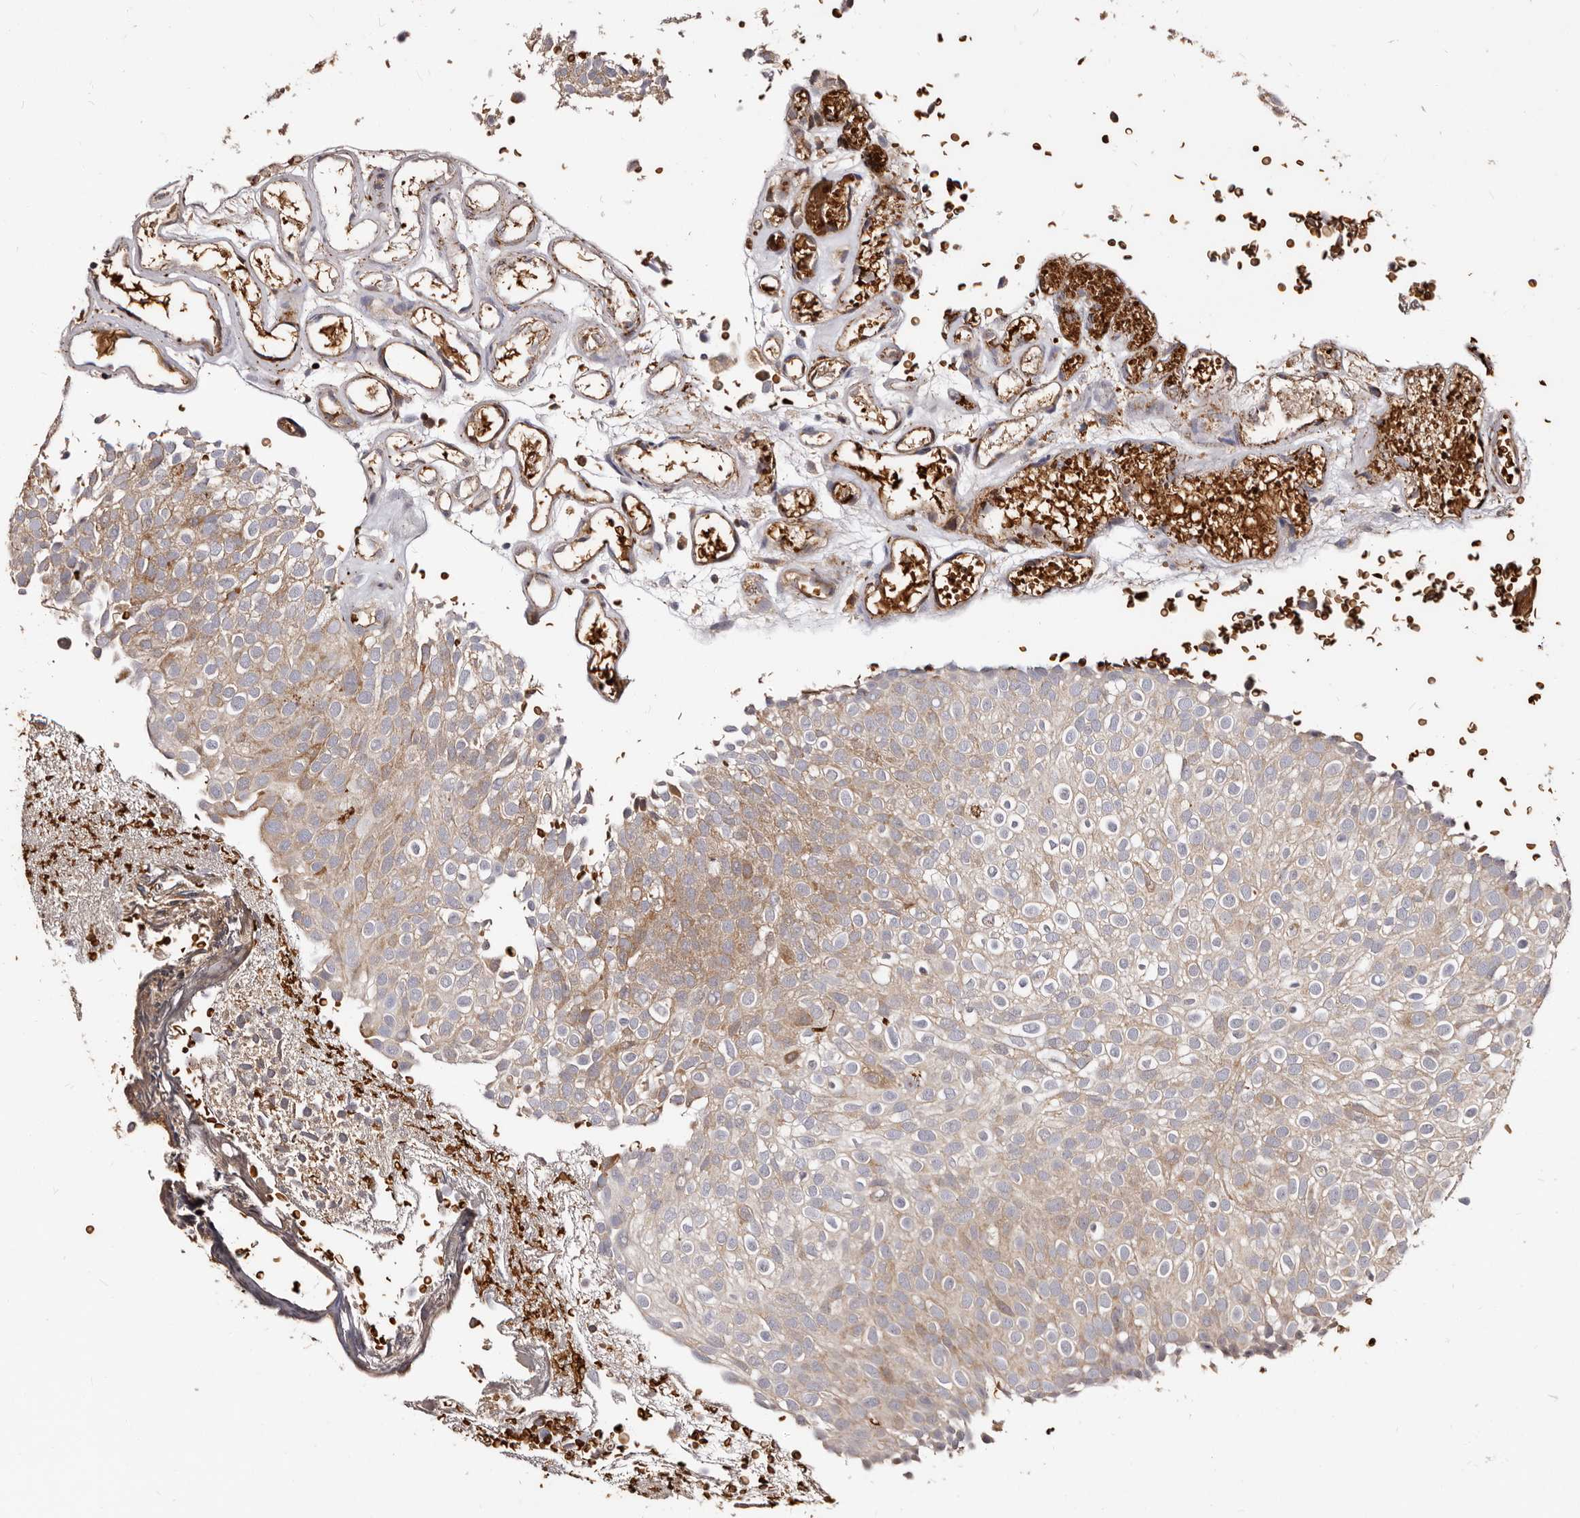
{"staining": {"intensity": "moderate", "quantity": "25%-75%", "location": "cytoplasmic/membranous"}, "tissue": "urothelial cancer", "cell_type": "Tumor cells", "image_type": "cancer", "snomed": [{"axis": "morphology", "description": "Urothelial carcinoma, Low grade"}, {"axis": "topography", "description": "Urinary bladder"}], "caption": "Low-grade urothelial carcinoma stained for a protein displays moderate cytoplasmic/membranous positivity in tumor cells.", "gene": "BAX", "patient": {"sex": "male", "age": 78}}